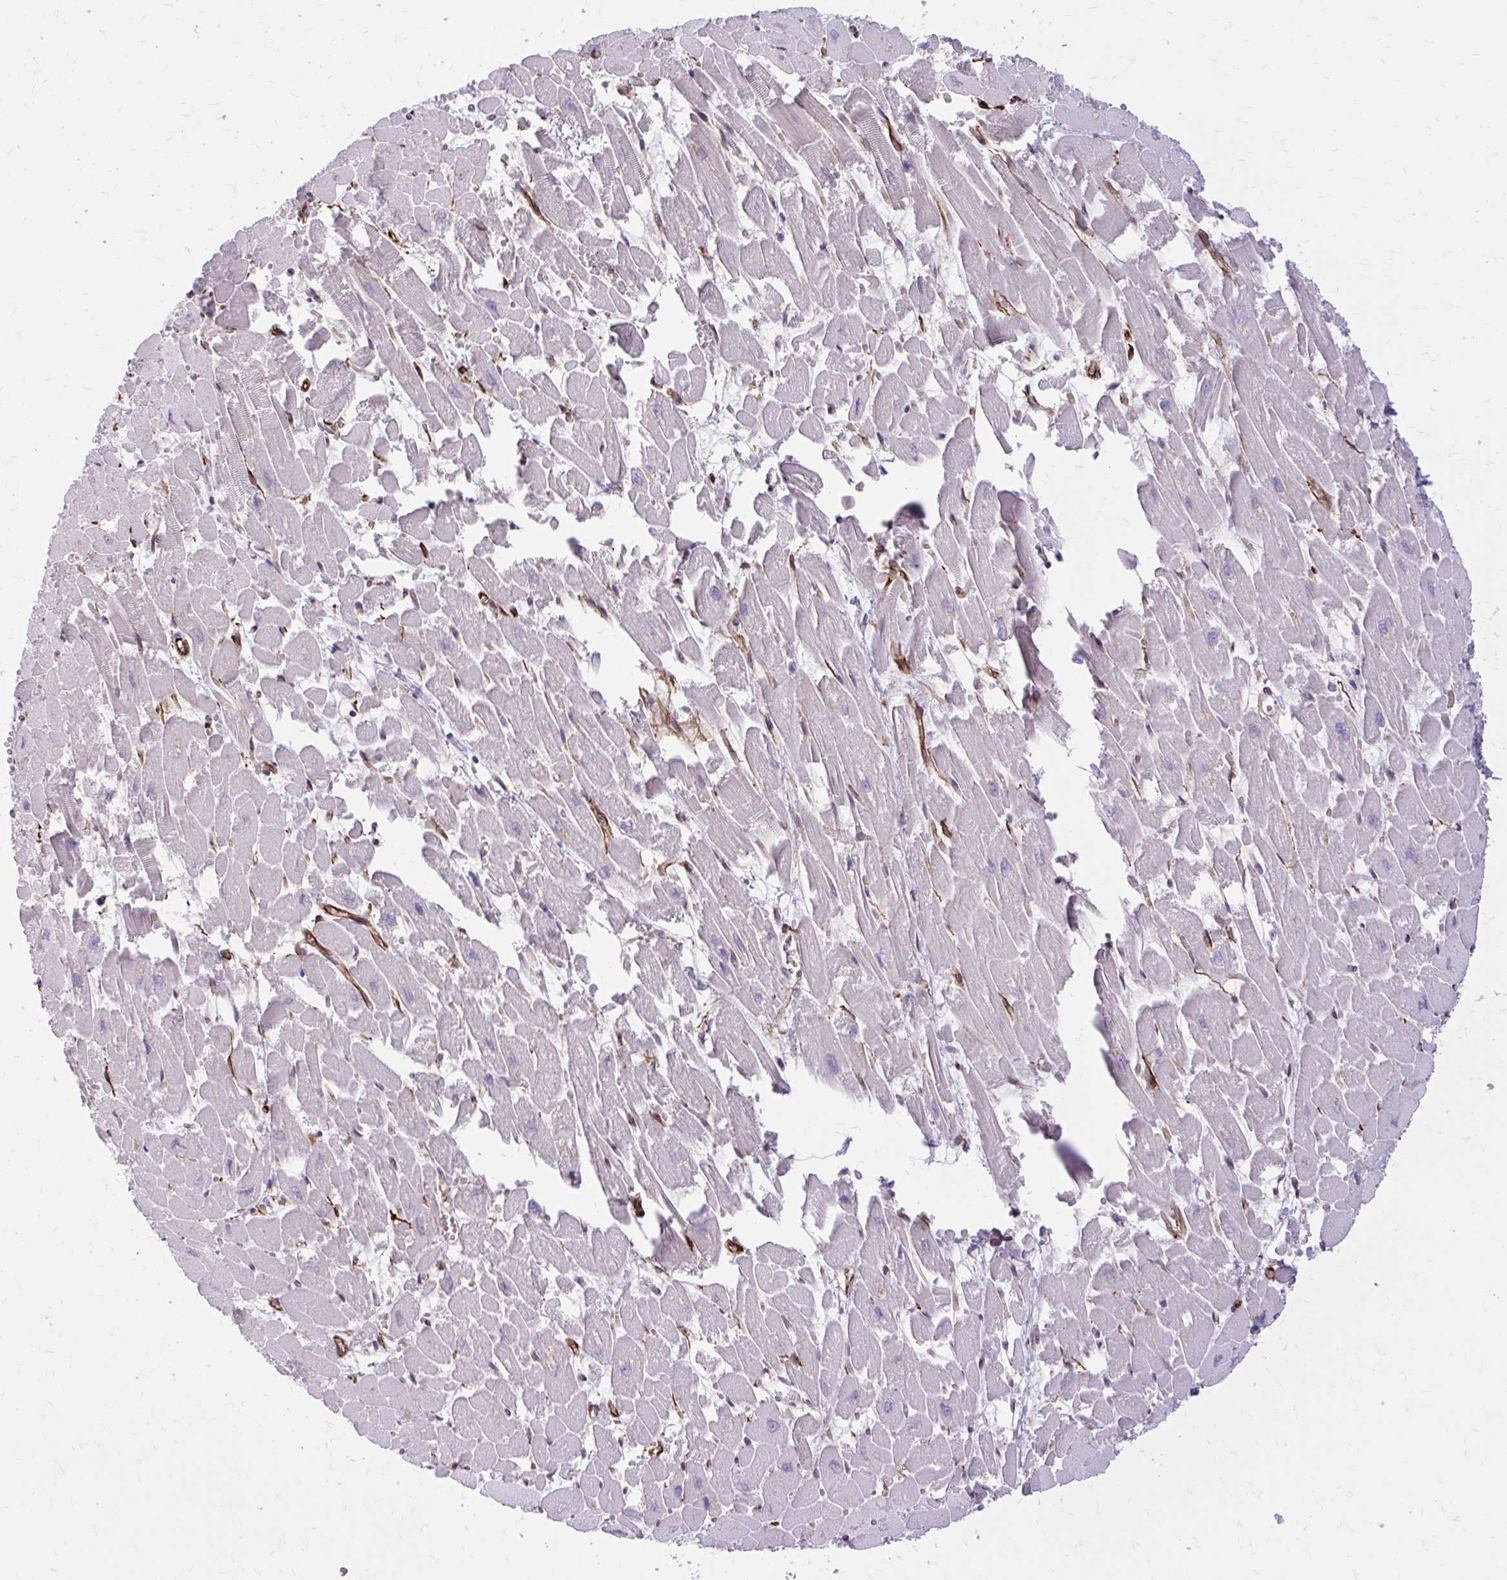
{"staining": {"intensity": "moderate", "quantity": "<25%", "location": "cytoplasmic/membranous"}, "tissue": "heart muscle", "cell_type": "Cardiomyocytes", "image_type": "normal", "snomed": [{"axis": "morphology", "description": "Normal tissue, NOS"}, {"axis": "topography", "description": "Heart"}], "caption": "IHC (DAB) staining of unremarkable human heart muscle demonstrates moderate cytoplasmic/membranous protein positivity in about <25% of cardiomyocytes. (Brightfield microscopy of DAB IHC at high magnification).", "gene": "BEND5", "patient": {"sex": "female", "age": 52}}